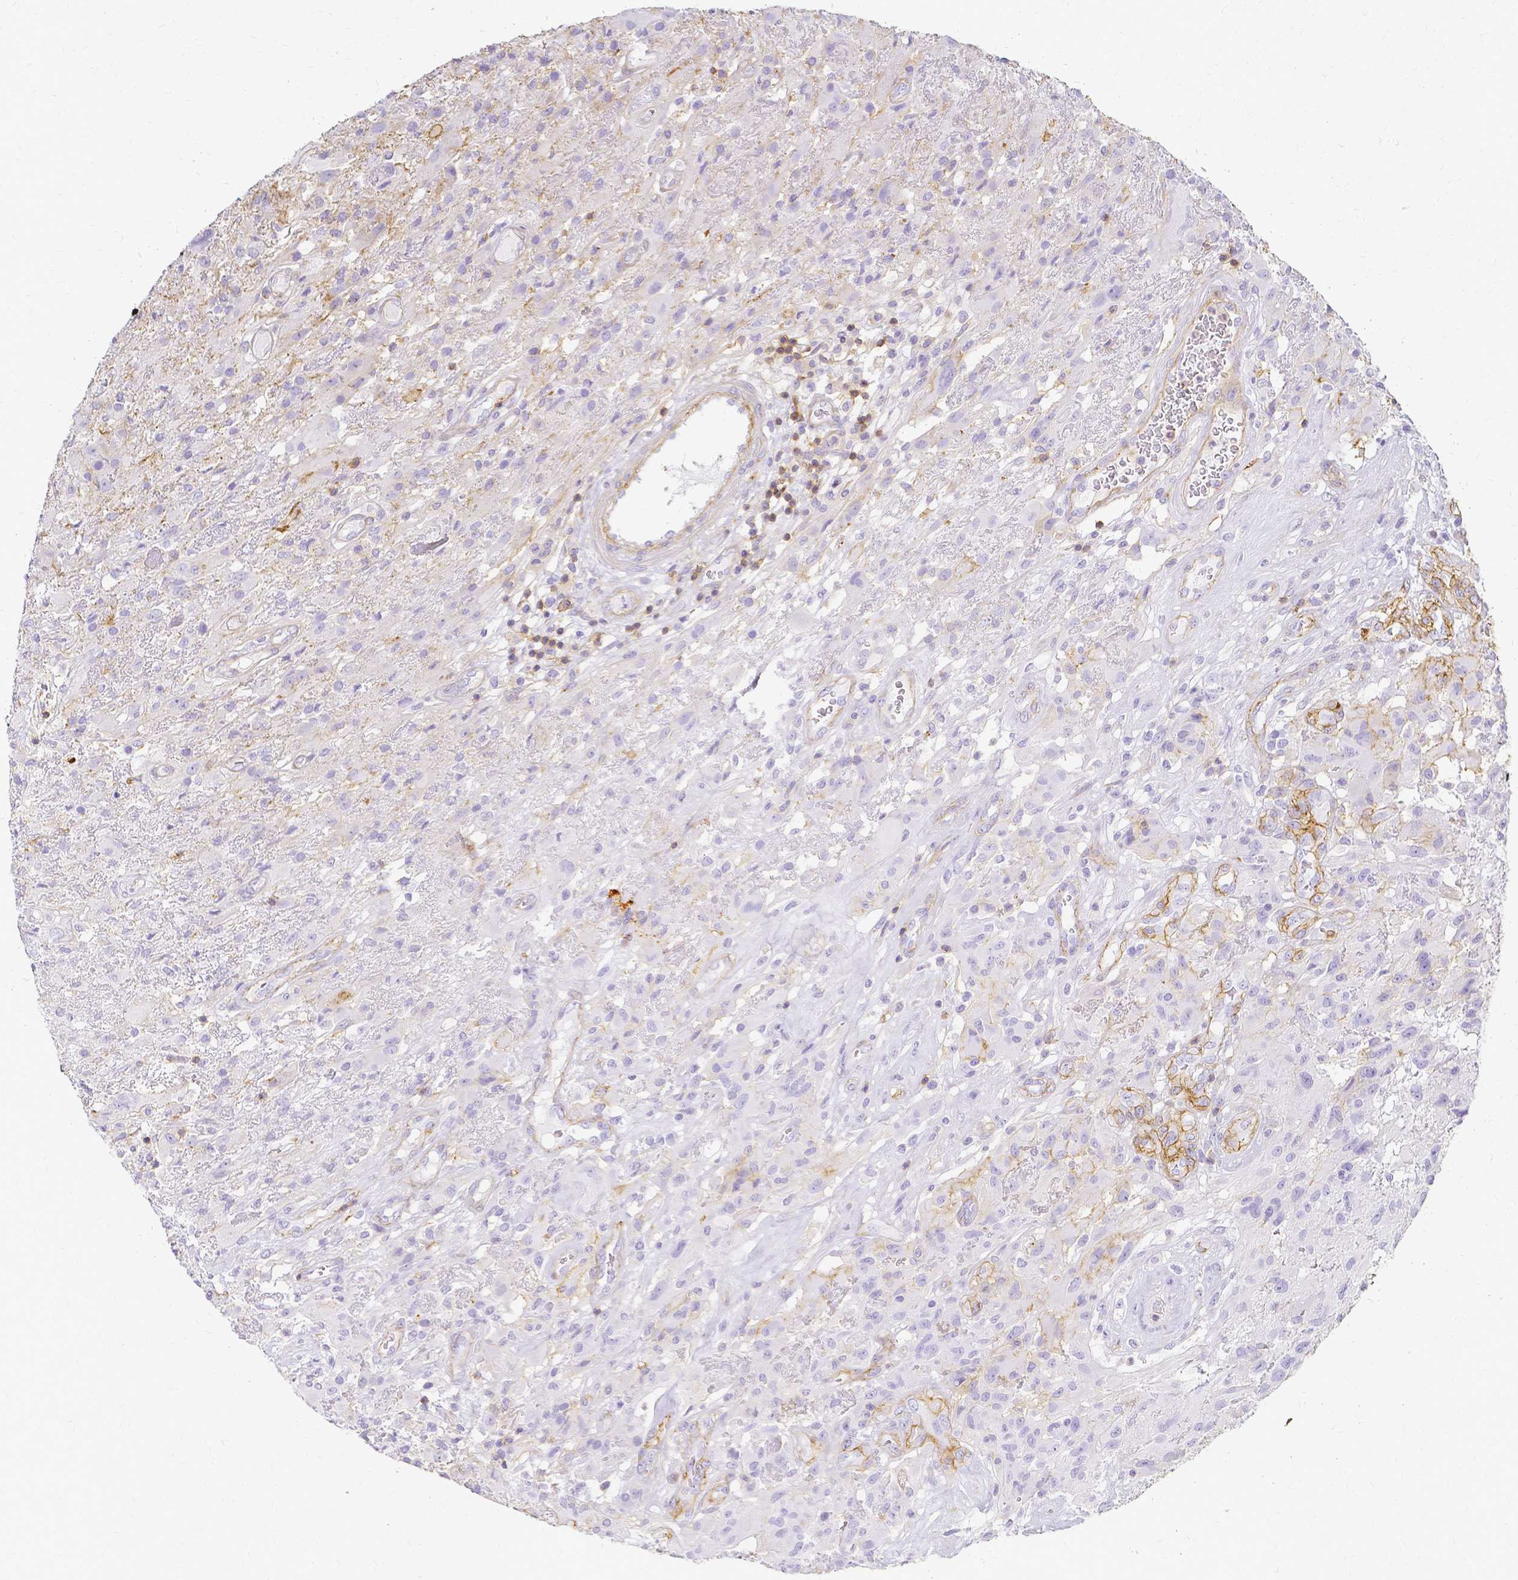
{"staining": {"intensity": "negative", "quantity": "none", "location": "none"}, "tissue": "glioma", "cell_type": "Tumor cells", "image_type": "cancer", "snomed": [{"axis": "morphology", "description": "Glioma, malignant, High grade"}, {"axis": "topography", "description": "Brain"}], "caption": "IHC of high-grade glioma (malignant) exhibits no positivity in tumor cells.", "gene": "HSPA12A", "patient": {"sex": "male", "age": 46}}